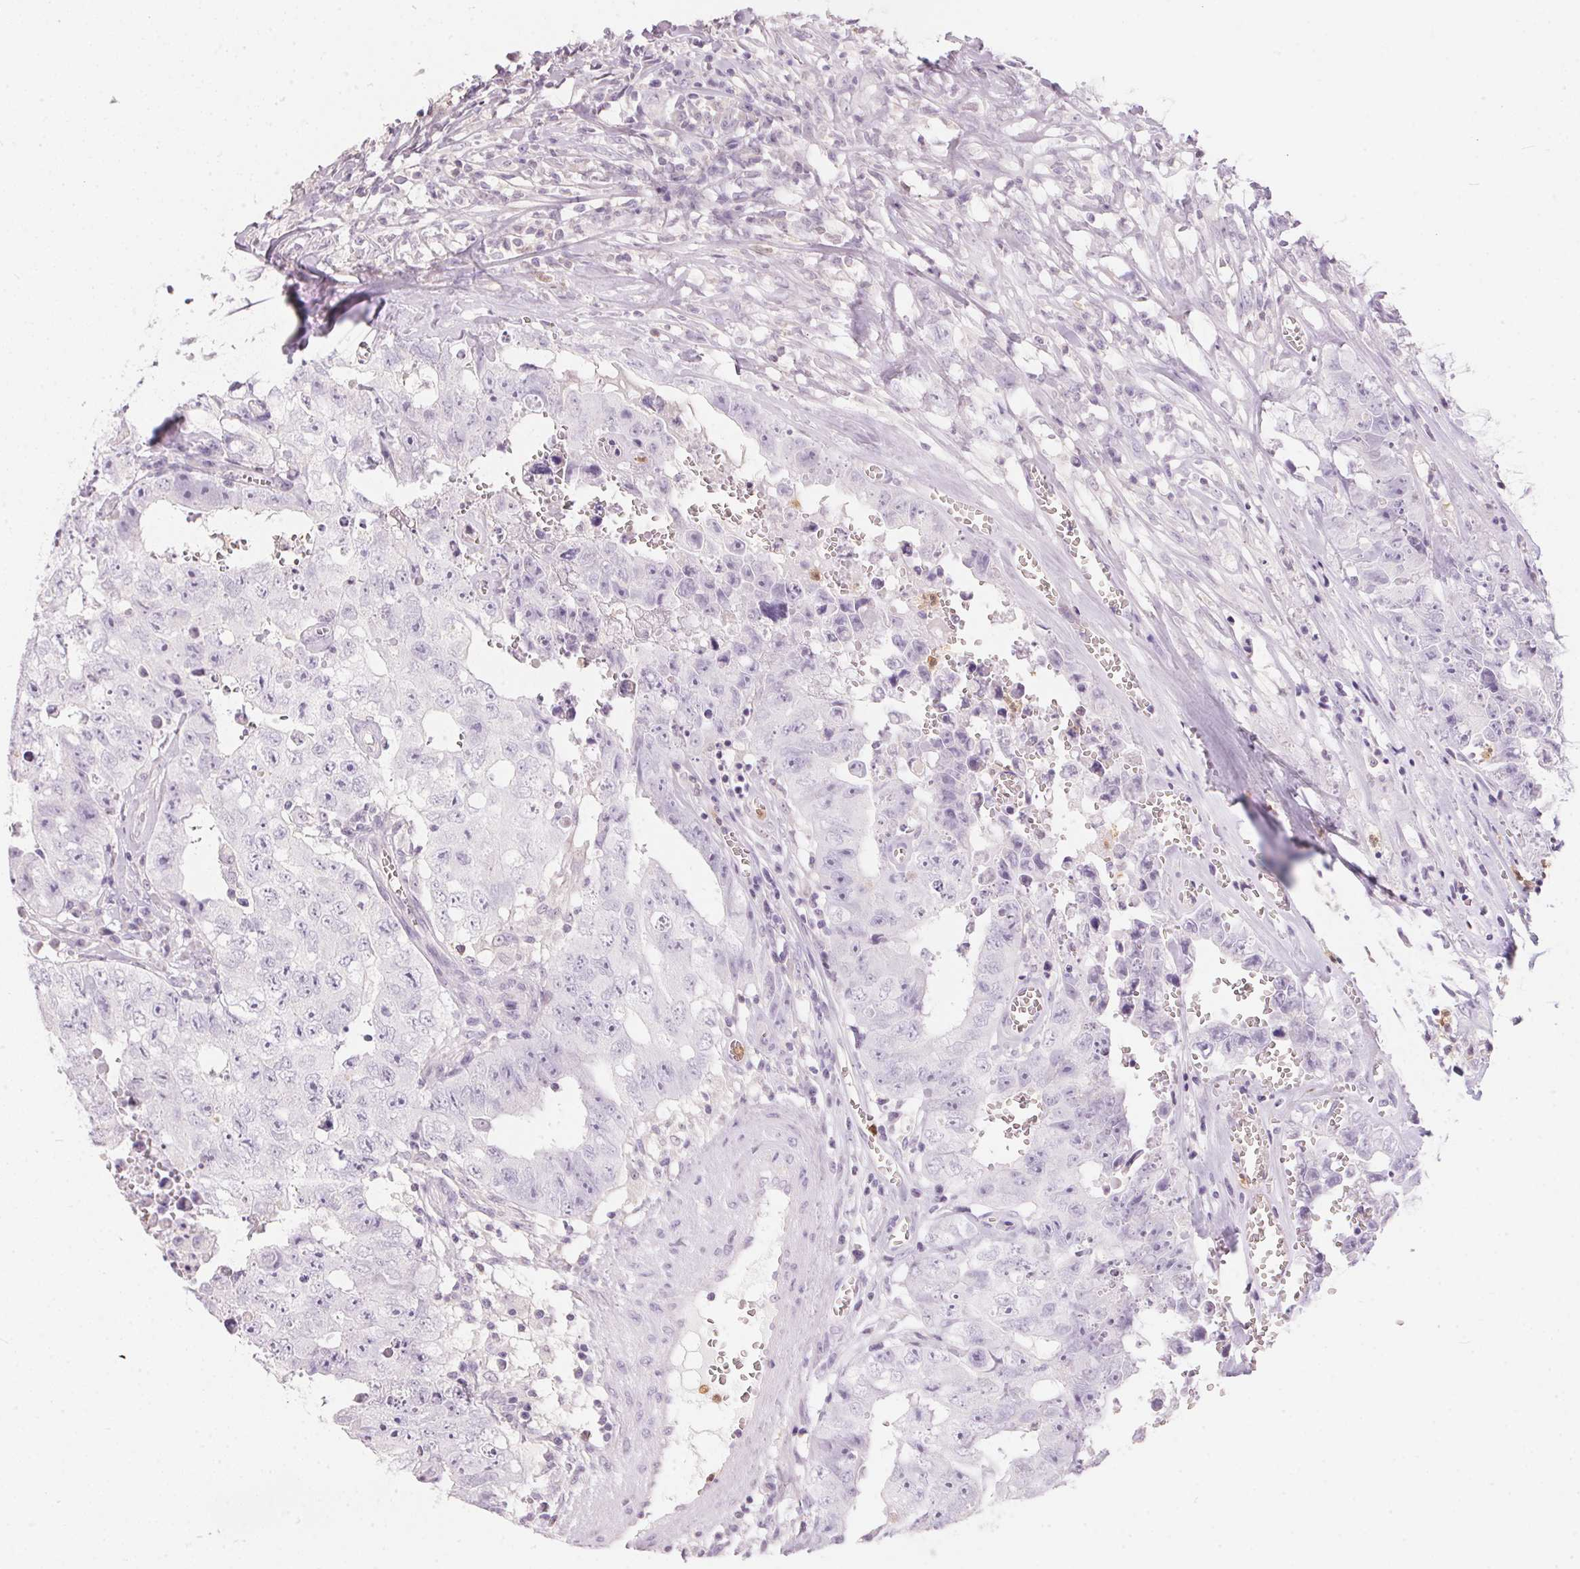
{"staining": {"intensity": "negative", "quantity": "none", "location": "none"}, "tissue": "testis cancer", "cell_type": "Tumor cells", "image_type": "cancer", "snomed": [{"axis": "morphology", "description": "Carcinoma, Embryonal, NOS"}, {"axis": "topography", "description": "Testis"}], "caption": "This is an immunohistochemistry histopathology image of human embryonal carcinoma (testis). There is no expression in tumor cells.", "gene": "SERPINB1", "patient": {"sex": "male", "age": 36}}